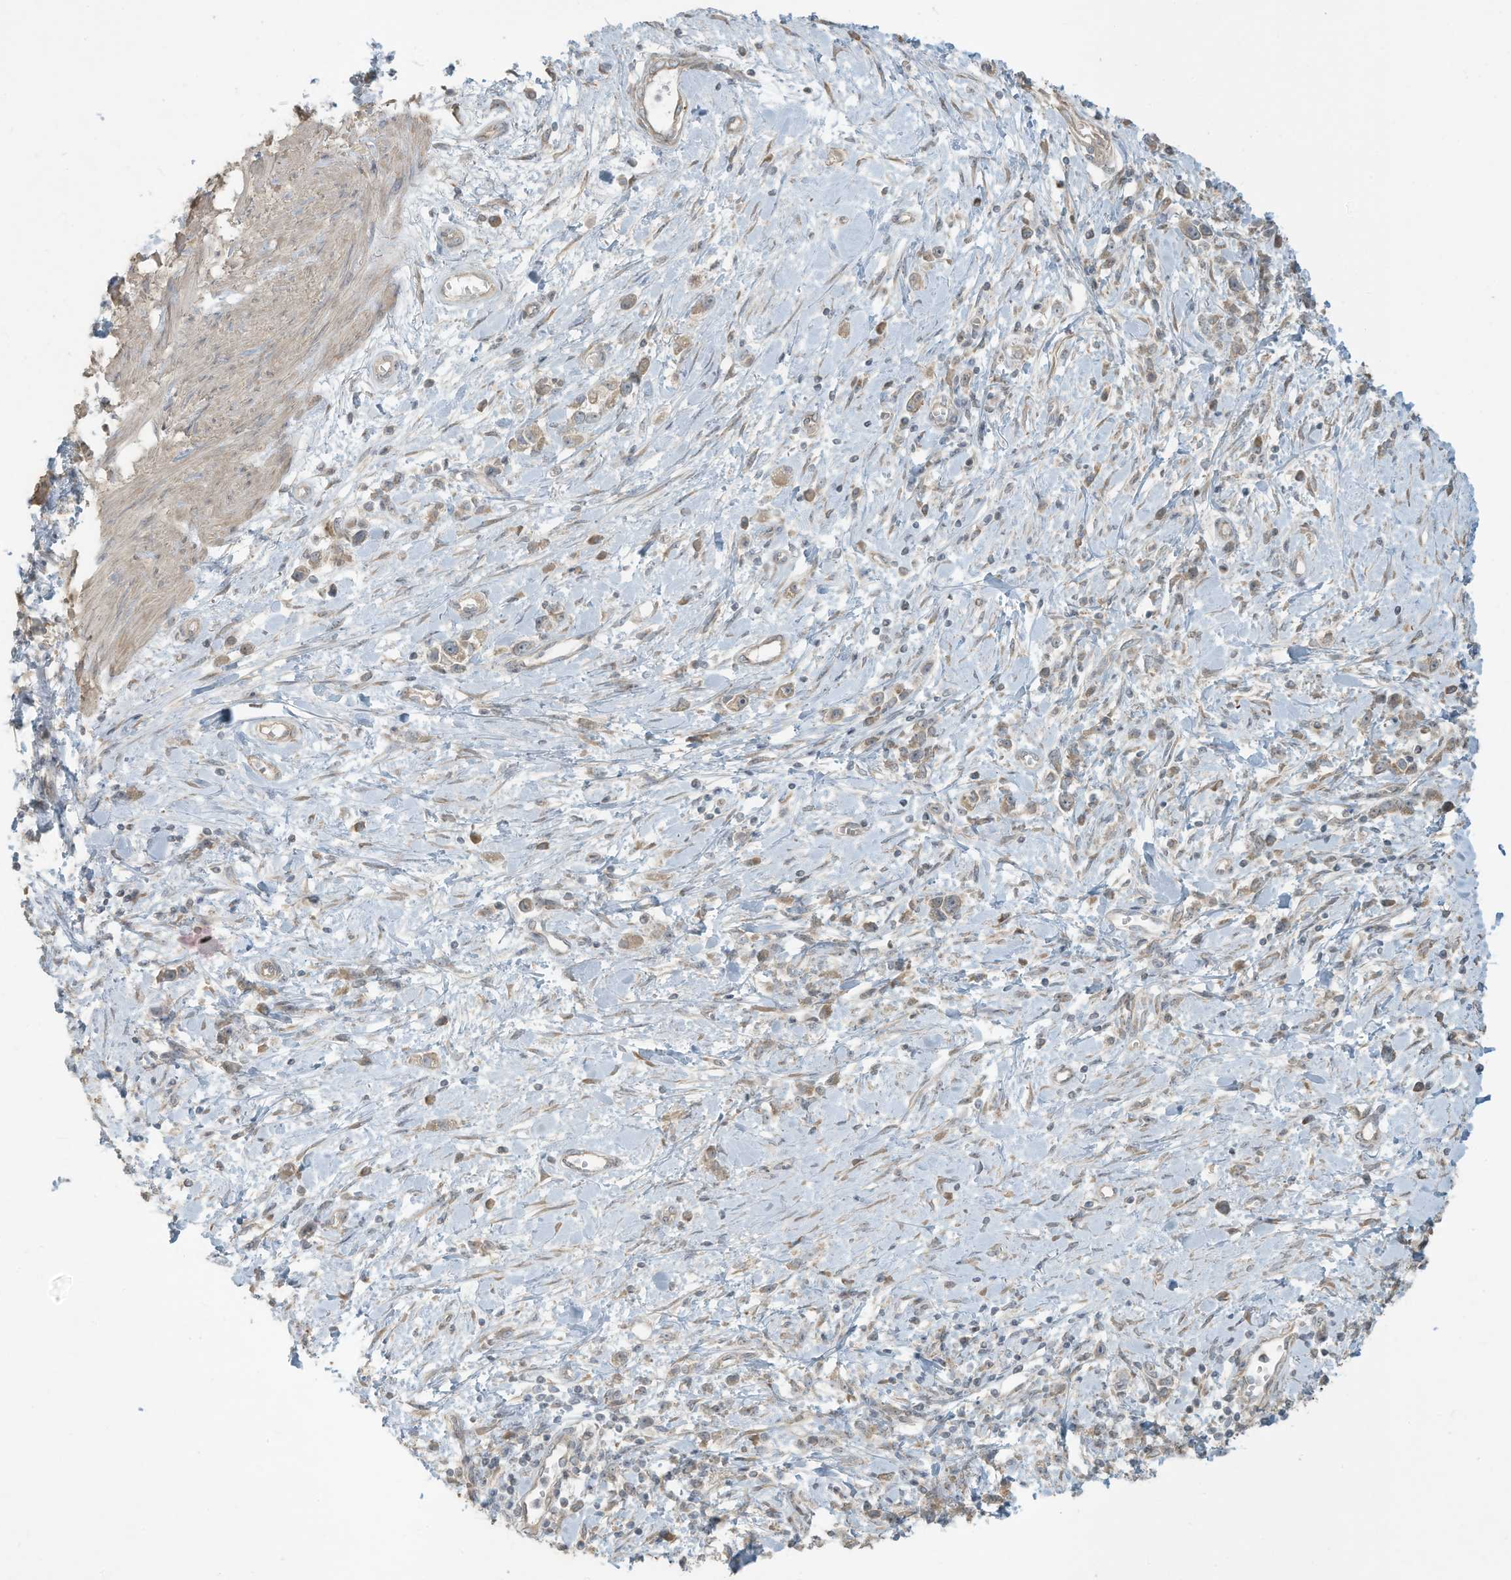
{"staining": {"intensity": "weak", "quantity": ">75%", "location": "cytoplasmic/membranous"}, "tissue": "stomach cancer", "cell_type": "Tumor cells", "image_type": "cancer", "snomed": [{"axis": "morphology", "description": "Adenocarcinoma, NOS"}, {"axis": "topography", "description": "Stomach"}], "caption": "A brown stain highlights weak cytoplasmic/membranous expression of a protein in adenocarcinoma (stomach) tumor cells.", "gene": "MAGIX", "patient": {"sex": "female", "age": 76}}